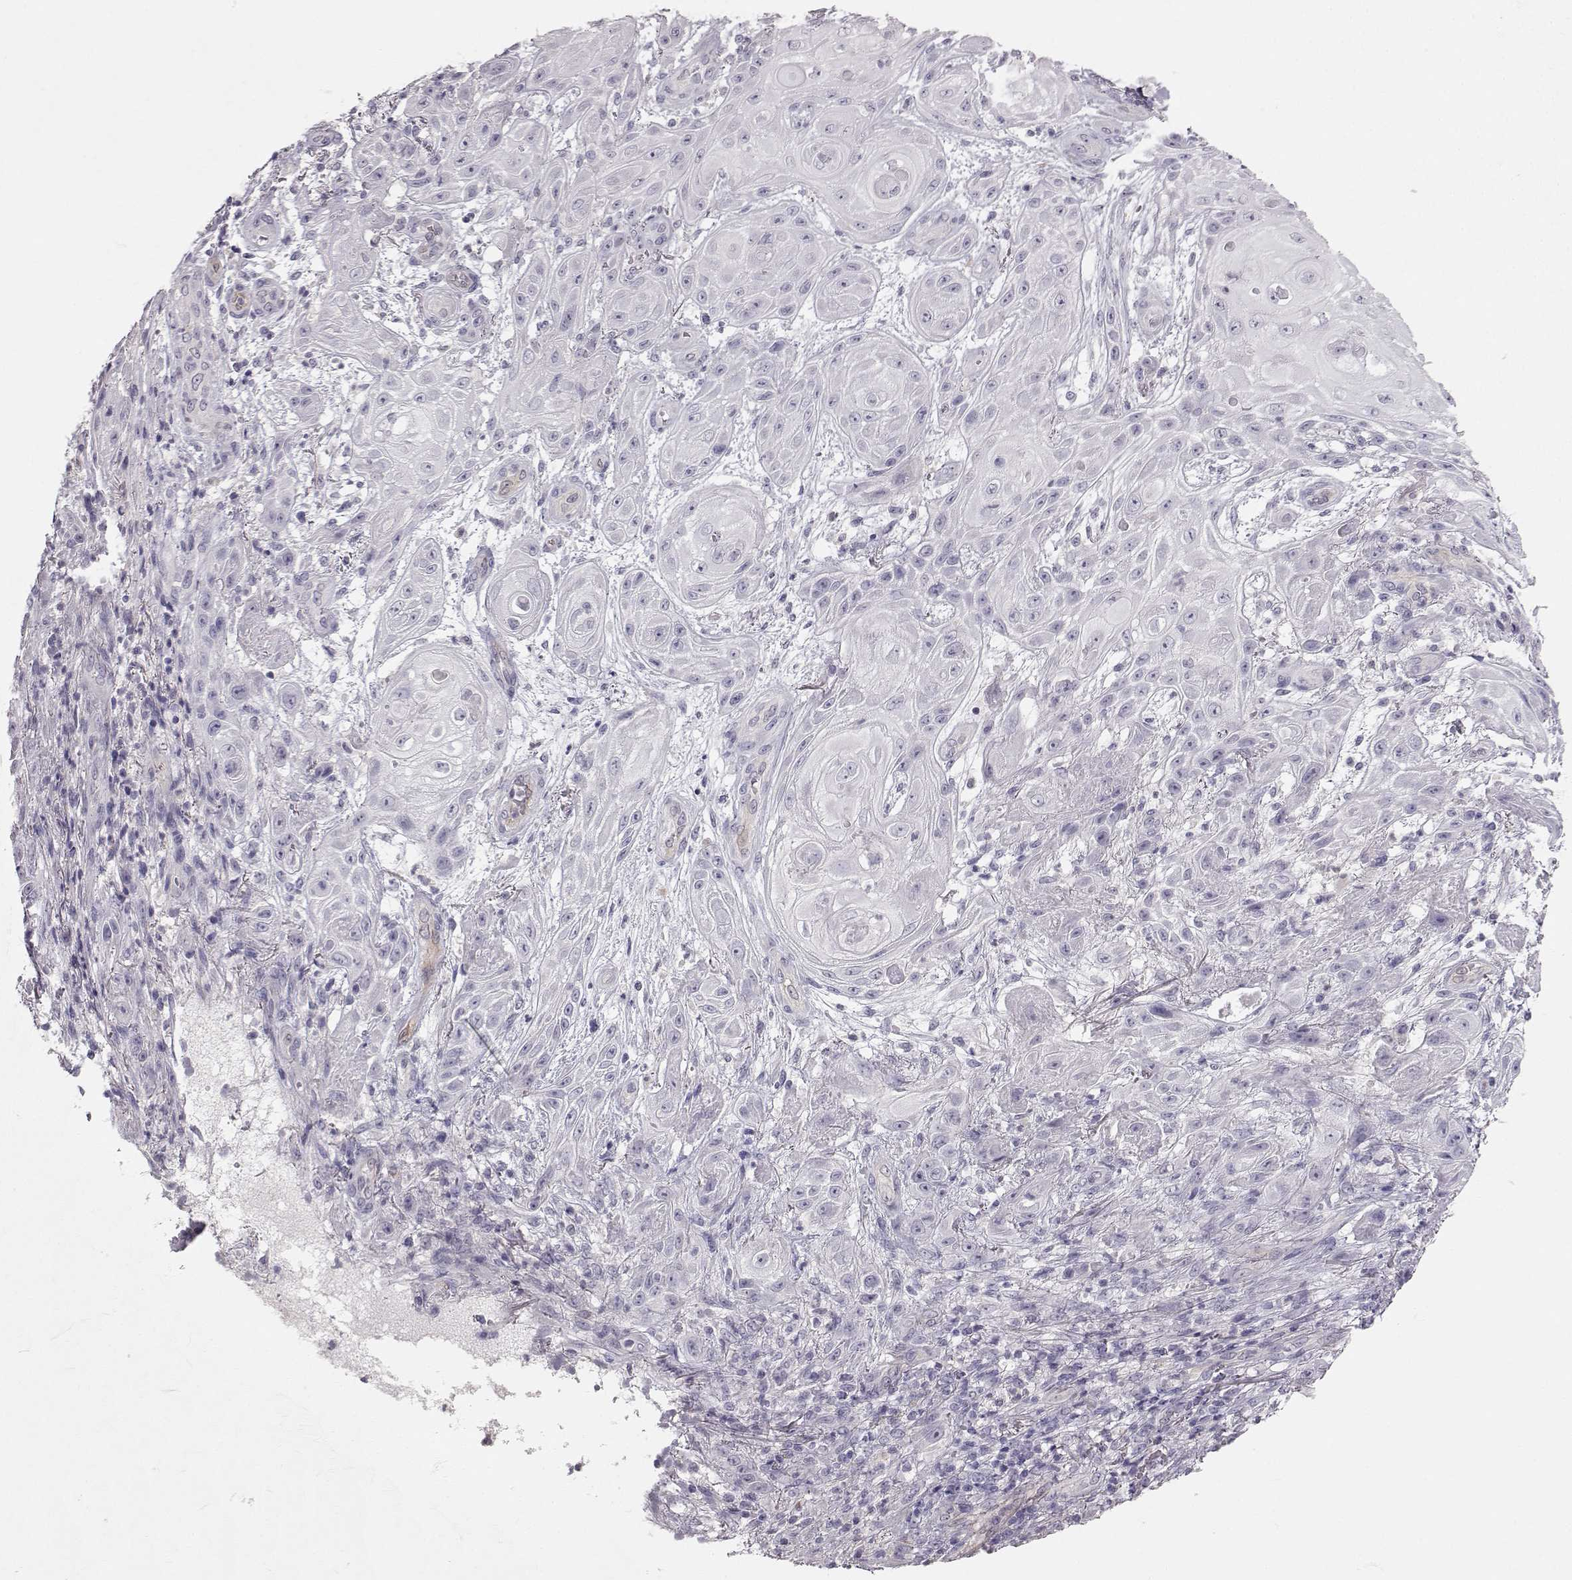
{"staining": {"intensity": "negative", "quantity": "none", "location": "none"}, "tissue": "skin cancer", "cell_type": "Tumor cells", "image_type": "cancer", "snomed": [{"axis": "morphology", "description": "Squamous cell carcinoma, NOS"}, {"axis": "topography", "description": "Skin"}], "caption": "The micrograph exhibits no staining of tumor cells in squamous cell carcinoma (skin). The staining was performed using DAB (3,3'-diaminobenzidine) to visualize the protein expression in brown, while the nuclei were stained in blue with hematoxylin (Magnification: 20x).", "gene": "PGM5", "patient": {"sex": "male", "age": 62}}